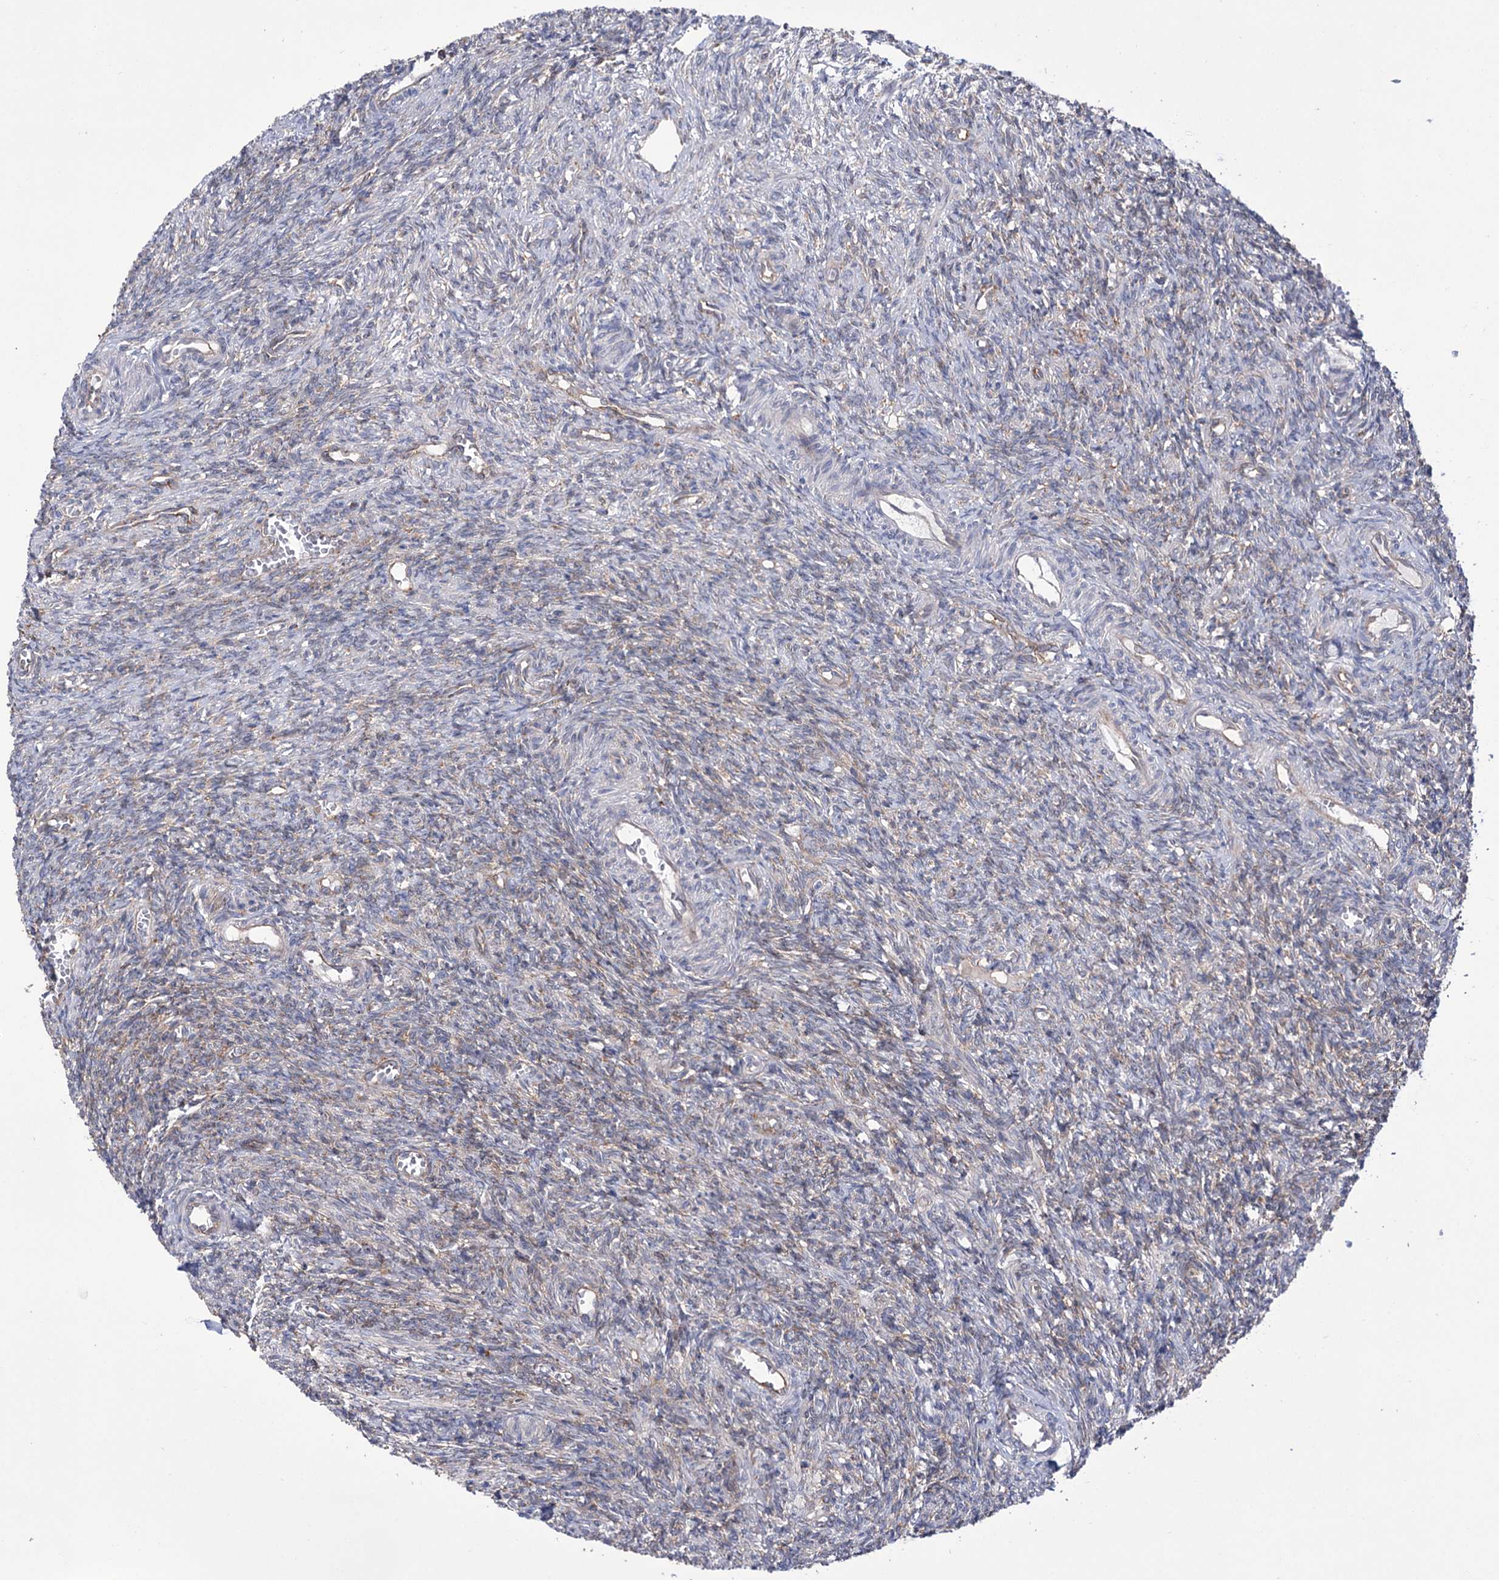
{"staining": {"intensity": "moderate", "quantity": "<25%", "location": "cytoplasmic/membranous"}, "tissue": "ovary", "cell_type": "Ovarian stroma cells", "image_type": "normal", "snomed": [{"axis": "morphology", "description": "Normal tissue, NOS"}, {"axis": "topography", "description": "Ovary"}], "caption": "Immunohistochemical staining of normal ovary shows moderate cytoplasmic/membranous protein staining in about <25% of ovarian stroma cells. (IHC, brightfield microscopy, high magnification).", "gene": "ZNF622", "patient": {"sex": "female", "age": 27}}